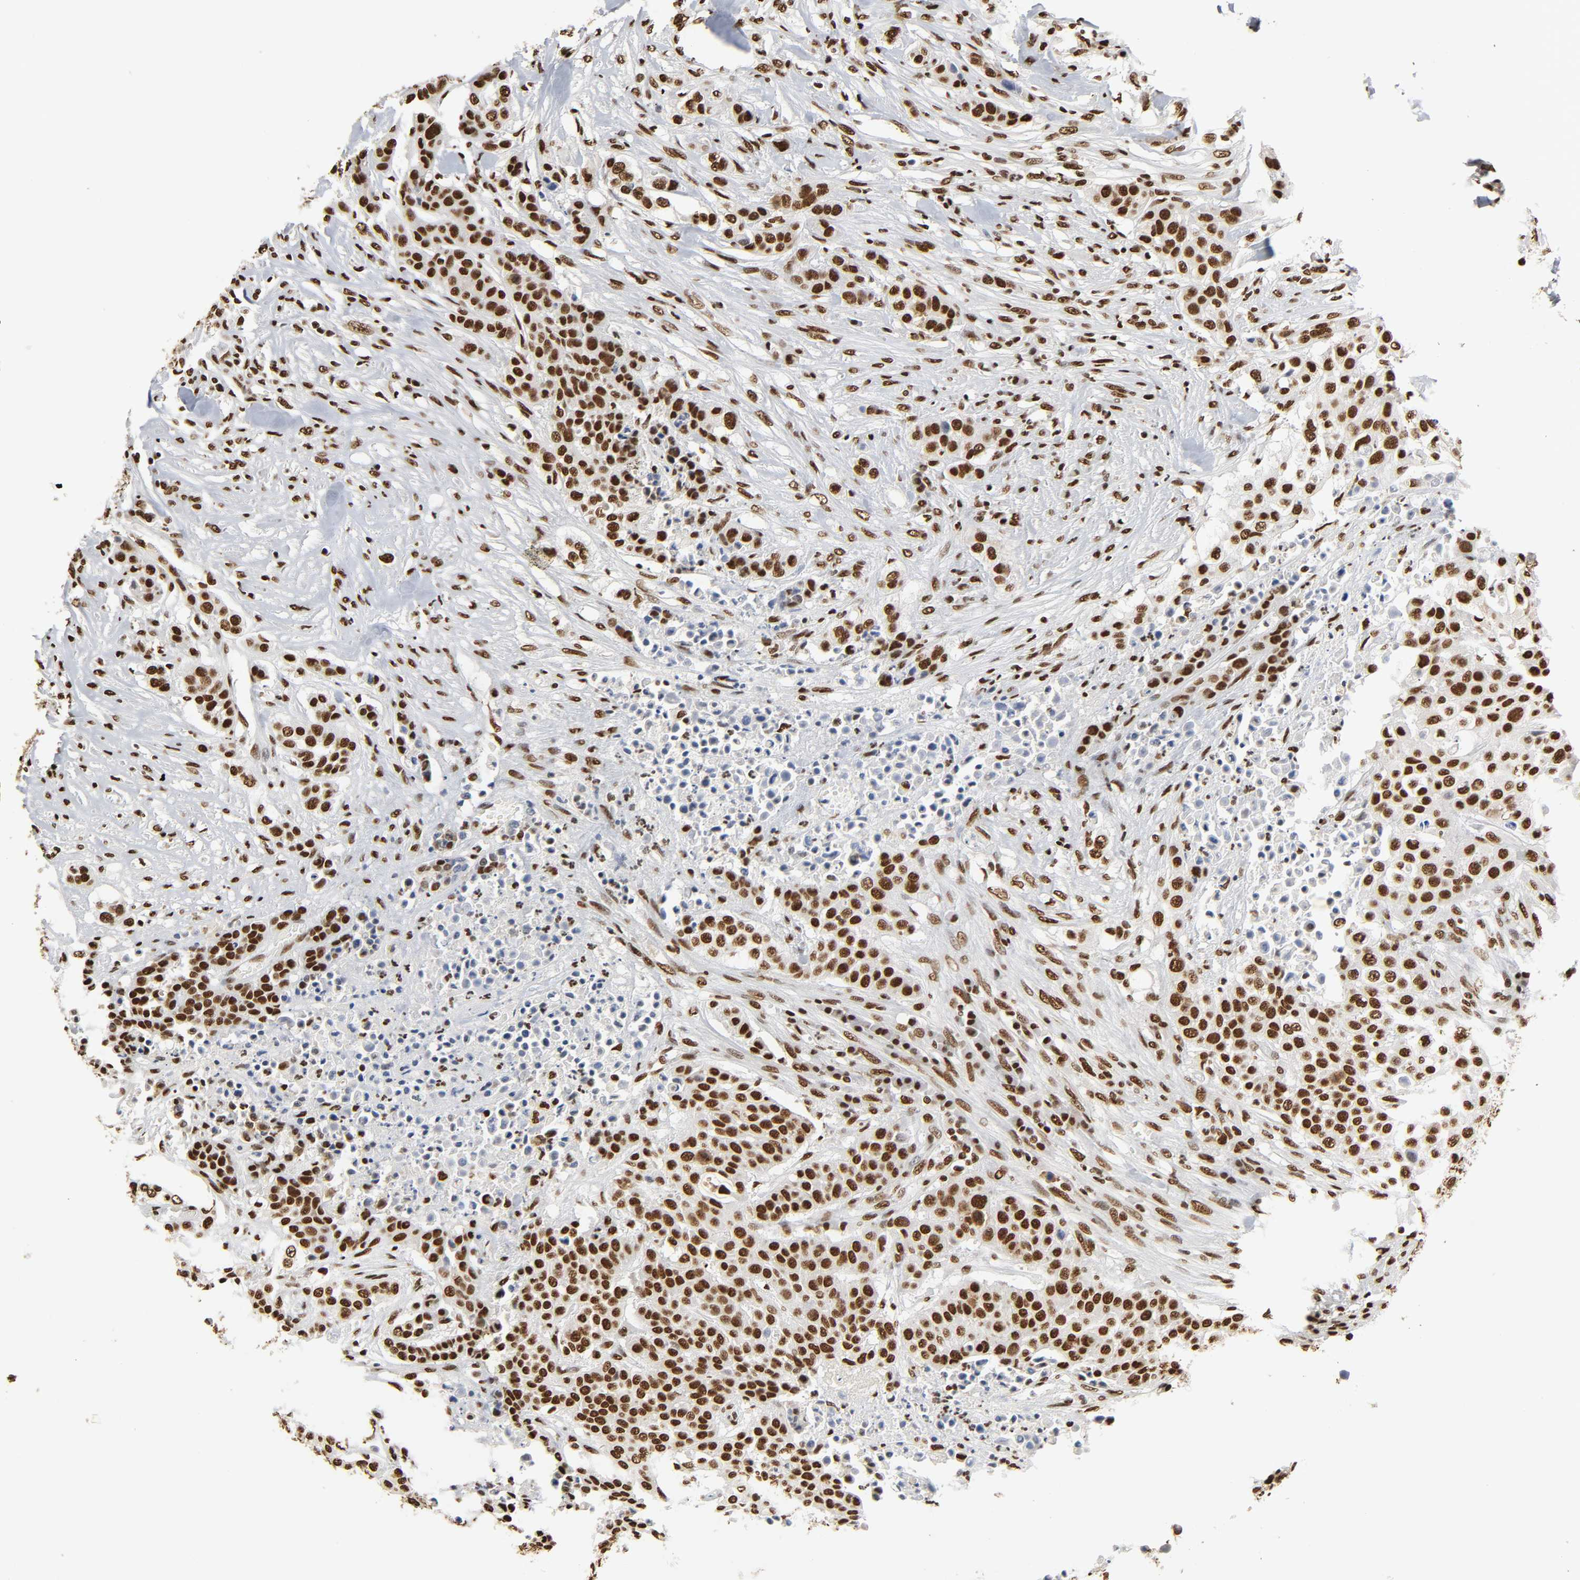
{"staining": {"intensity": "strong", "quantity": ">75%", "location": "nuclear"}, "tissue": "urothelial cancer", "cell_type": "Tumor cells", "image_type": "cancer", "snomed": [{"axis": "morphology", "description": "Urothelial carcinoma, High grade"}, {"axis": "topography", "description": "Urinary bladder"}], "caption": "High-grade urothelial carcinoma stained for a protein (brown) displays strong nuclear positive positivity in approximately >75% of tumor cells.", "gene": "HNRNPC", "patient": {"sex": "male", "age": 74}}